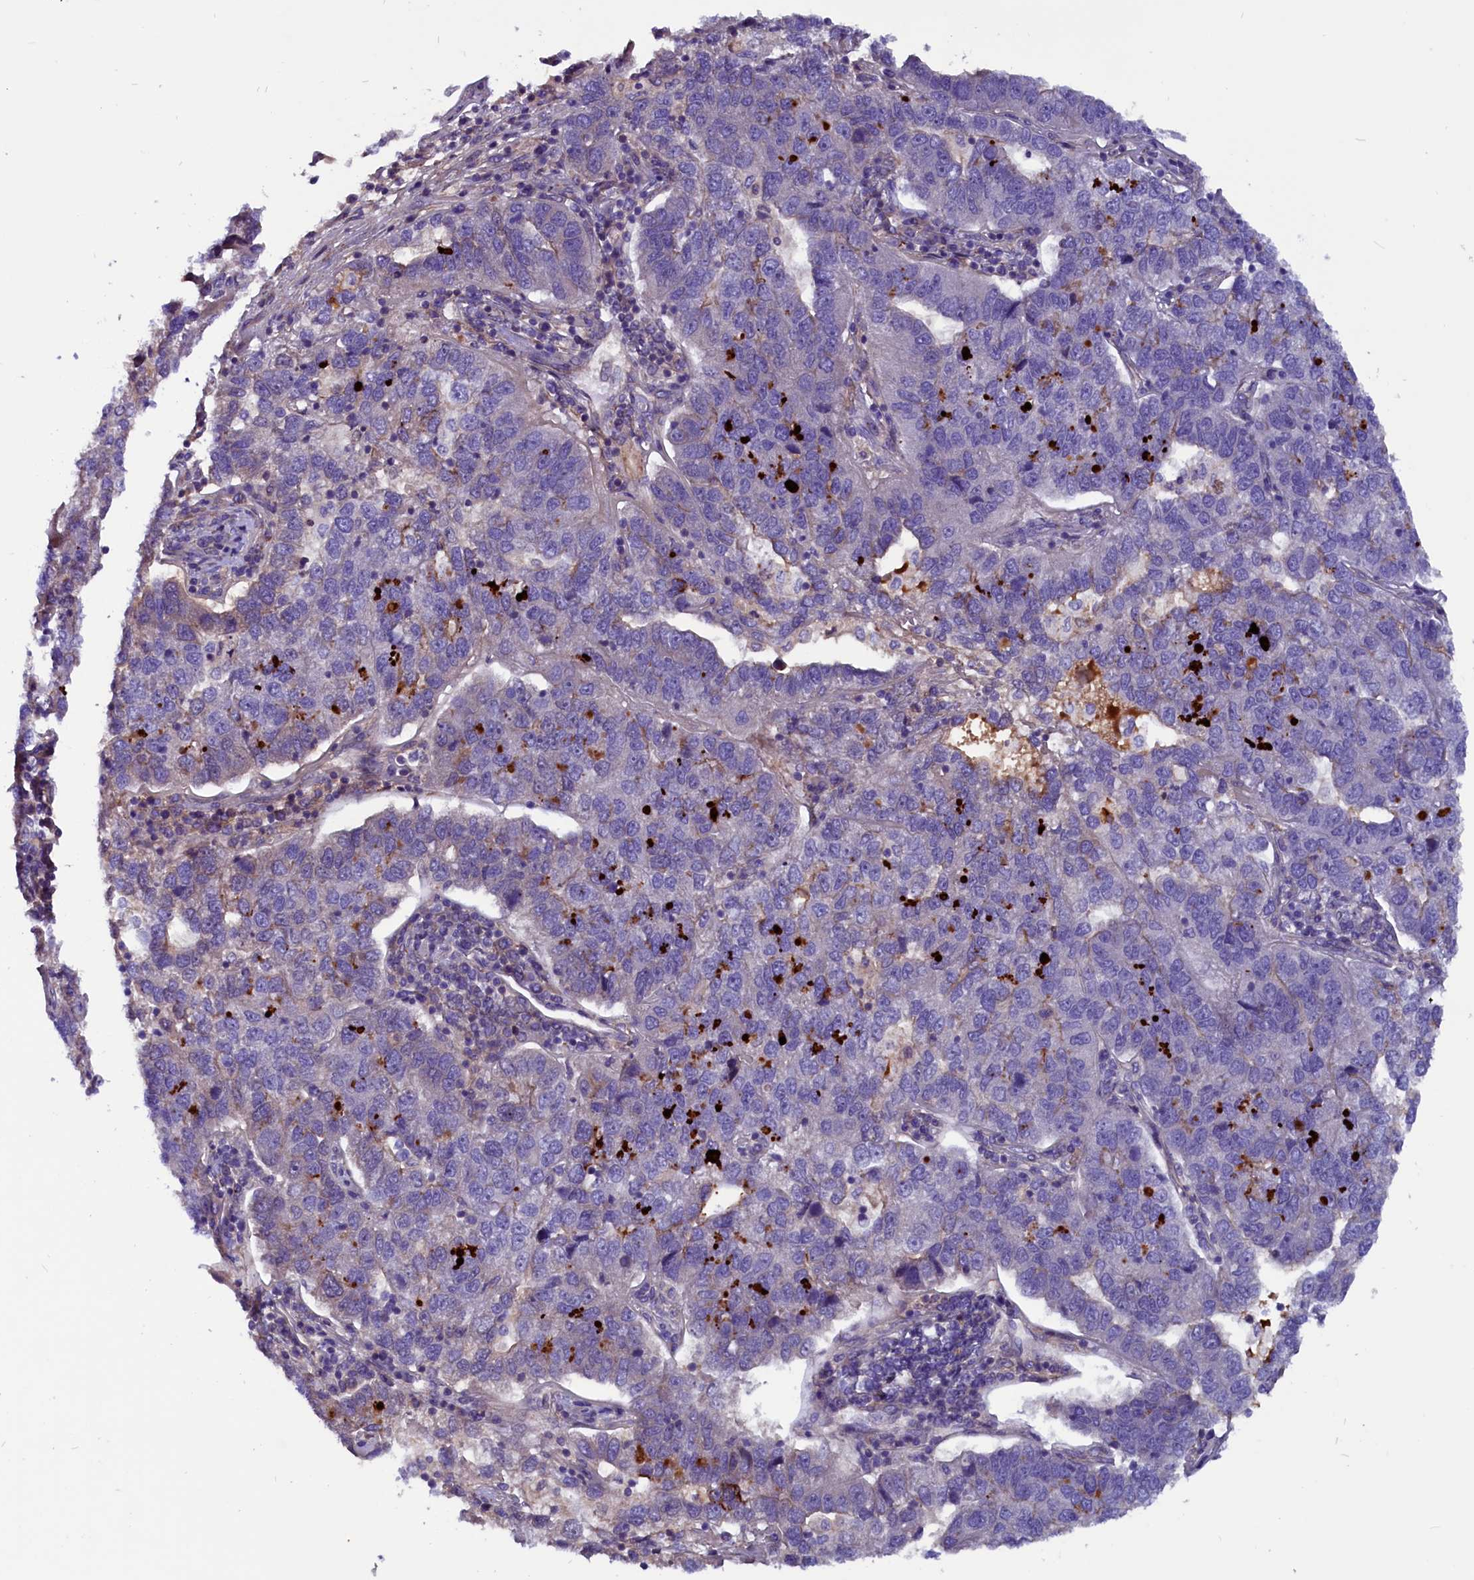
{"staining": {"intensity": "negative", "quantity": "none", "location": "none"}, "tissue": "pancreatic cancer", "cell_type": "Tumor cells", "image_type": "cancer", "snomed": [{"axis": "morphology", "description": "Adenocarcinoma, NOS"}, {"axis": "topography", "description": "Pancreas"}], "caption": "Protein analysis of pancreatic cancer (adenocarcinoma) shows no significant expression in tumor cells.", "gene": "ZNF749", "patient": {"sex": "female", "age": 61}}